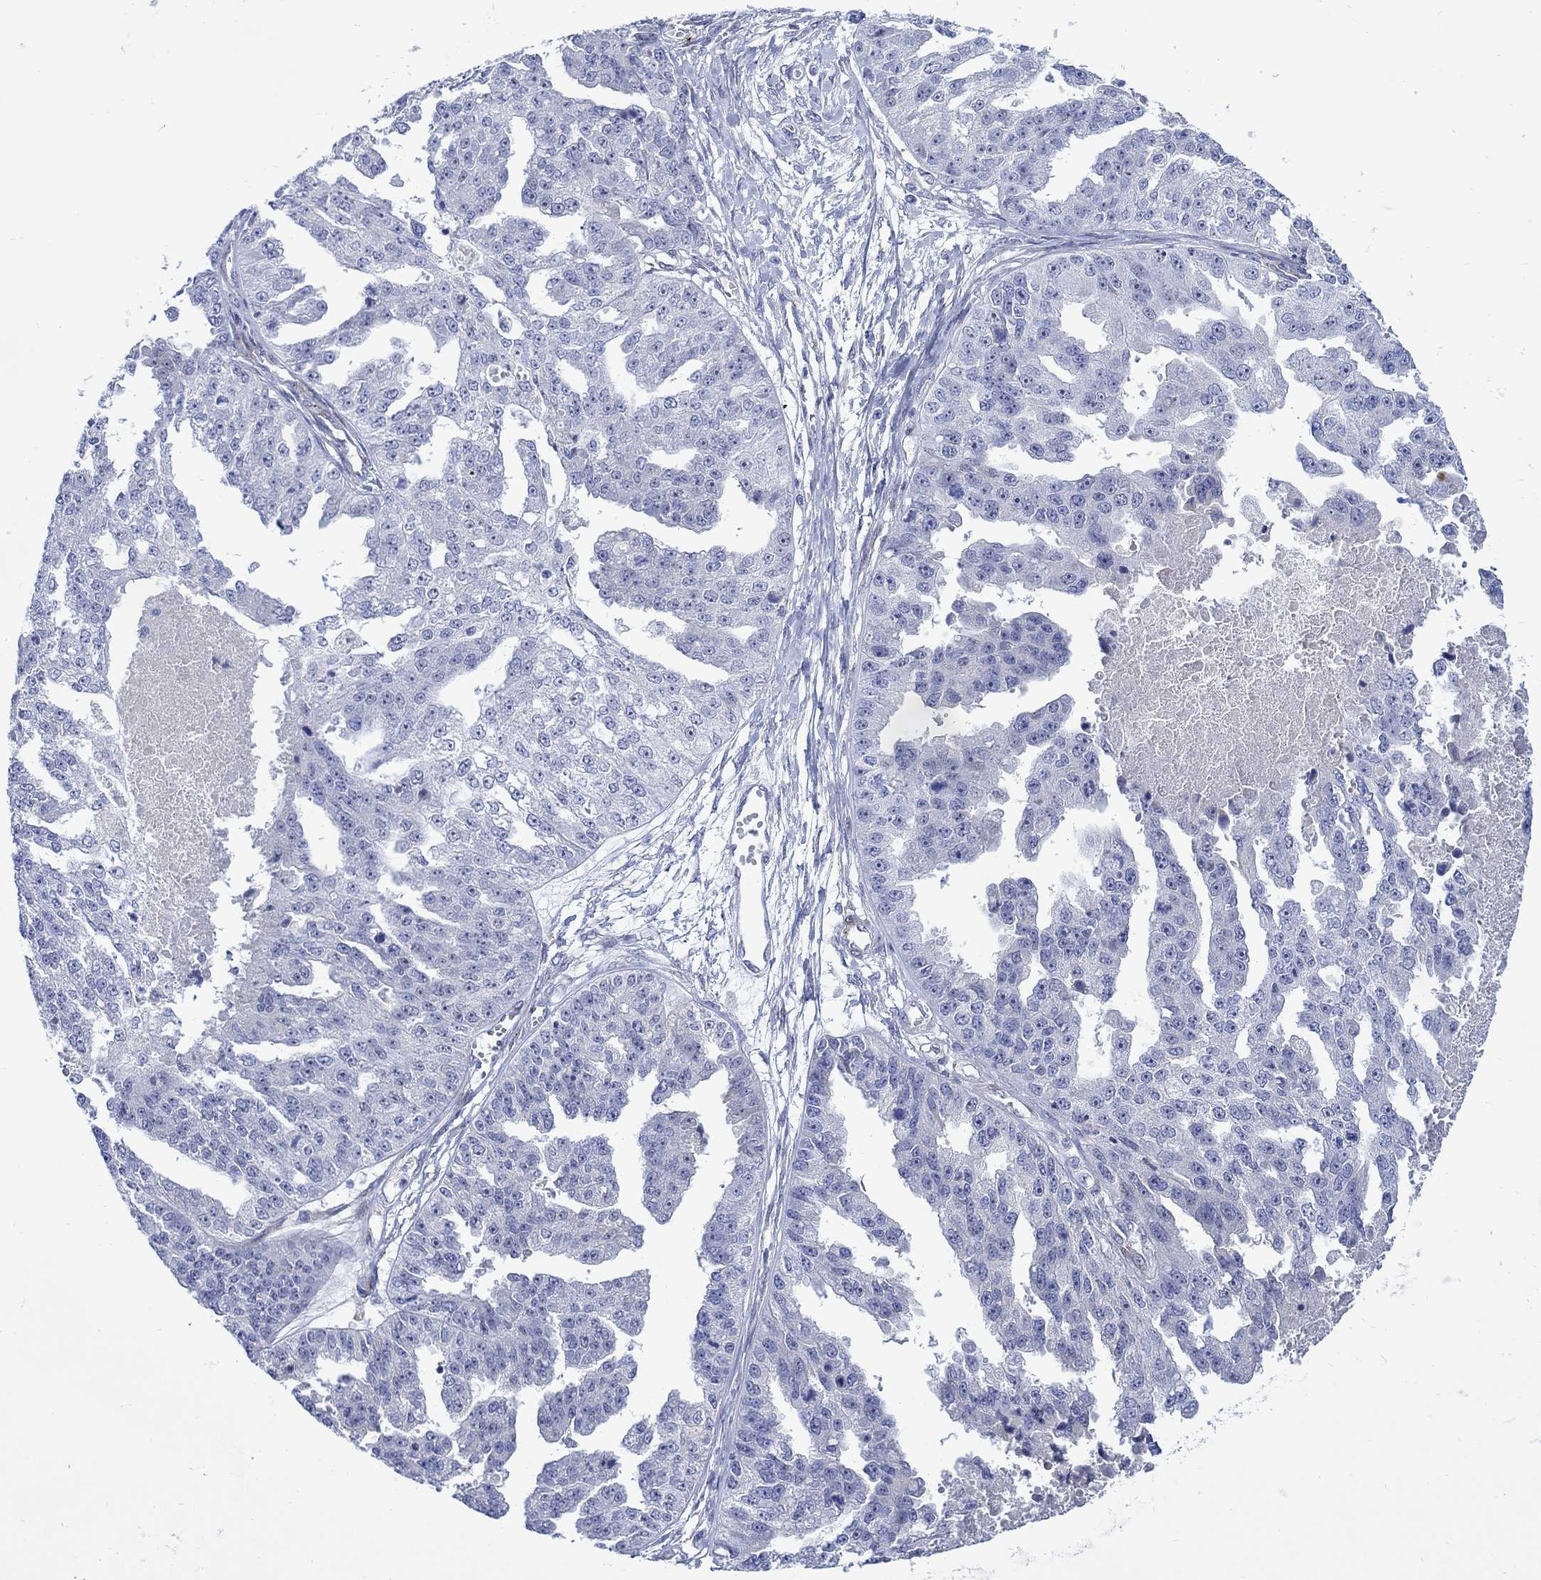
{"staining": {"intensity": "negative", "quantity": "none", "location": "none"}, "tissue": "ovarian cancer", "cell_type": "Tumor cells", "image_type": "cancer", "snomed": [{"axis": "morphology", "description": "Cystadenocarcinoma, serous, NOS"}, {"axis": "topography", "description": "Ovary"}], "caption": "High magnification brightfield microscopy of ovarian serous cystadenocarcinoma stained with DAB (brown) and counterstained with hematoxylin (blue): tumor cells show no significant staining. (DAB IHC with hematoxylin counter stain).", "gene": "KSR2", "patient": {"sex": "female", "age": 58}}